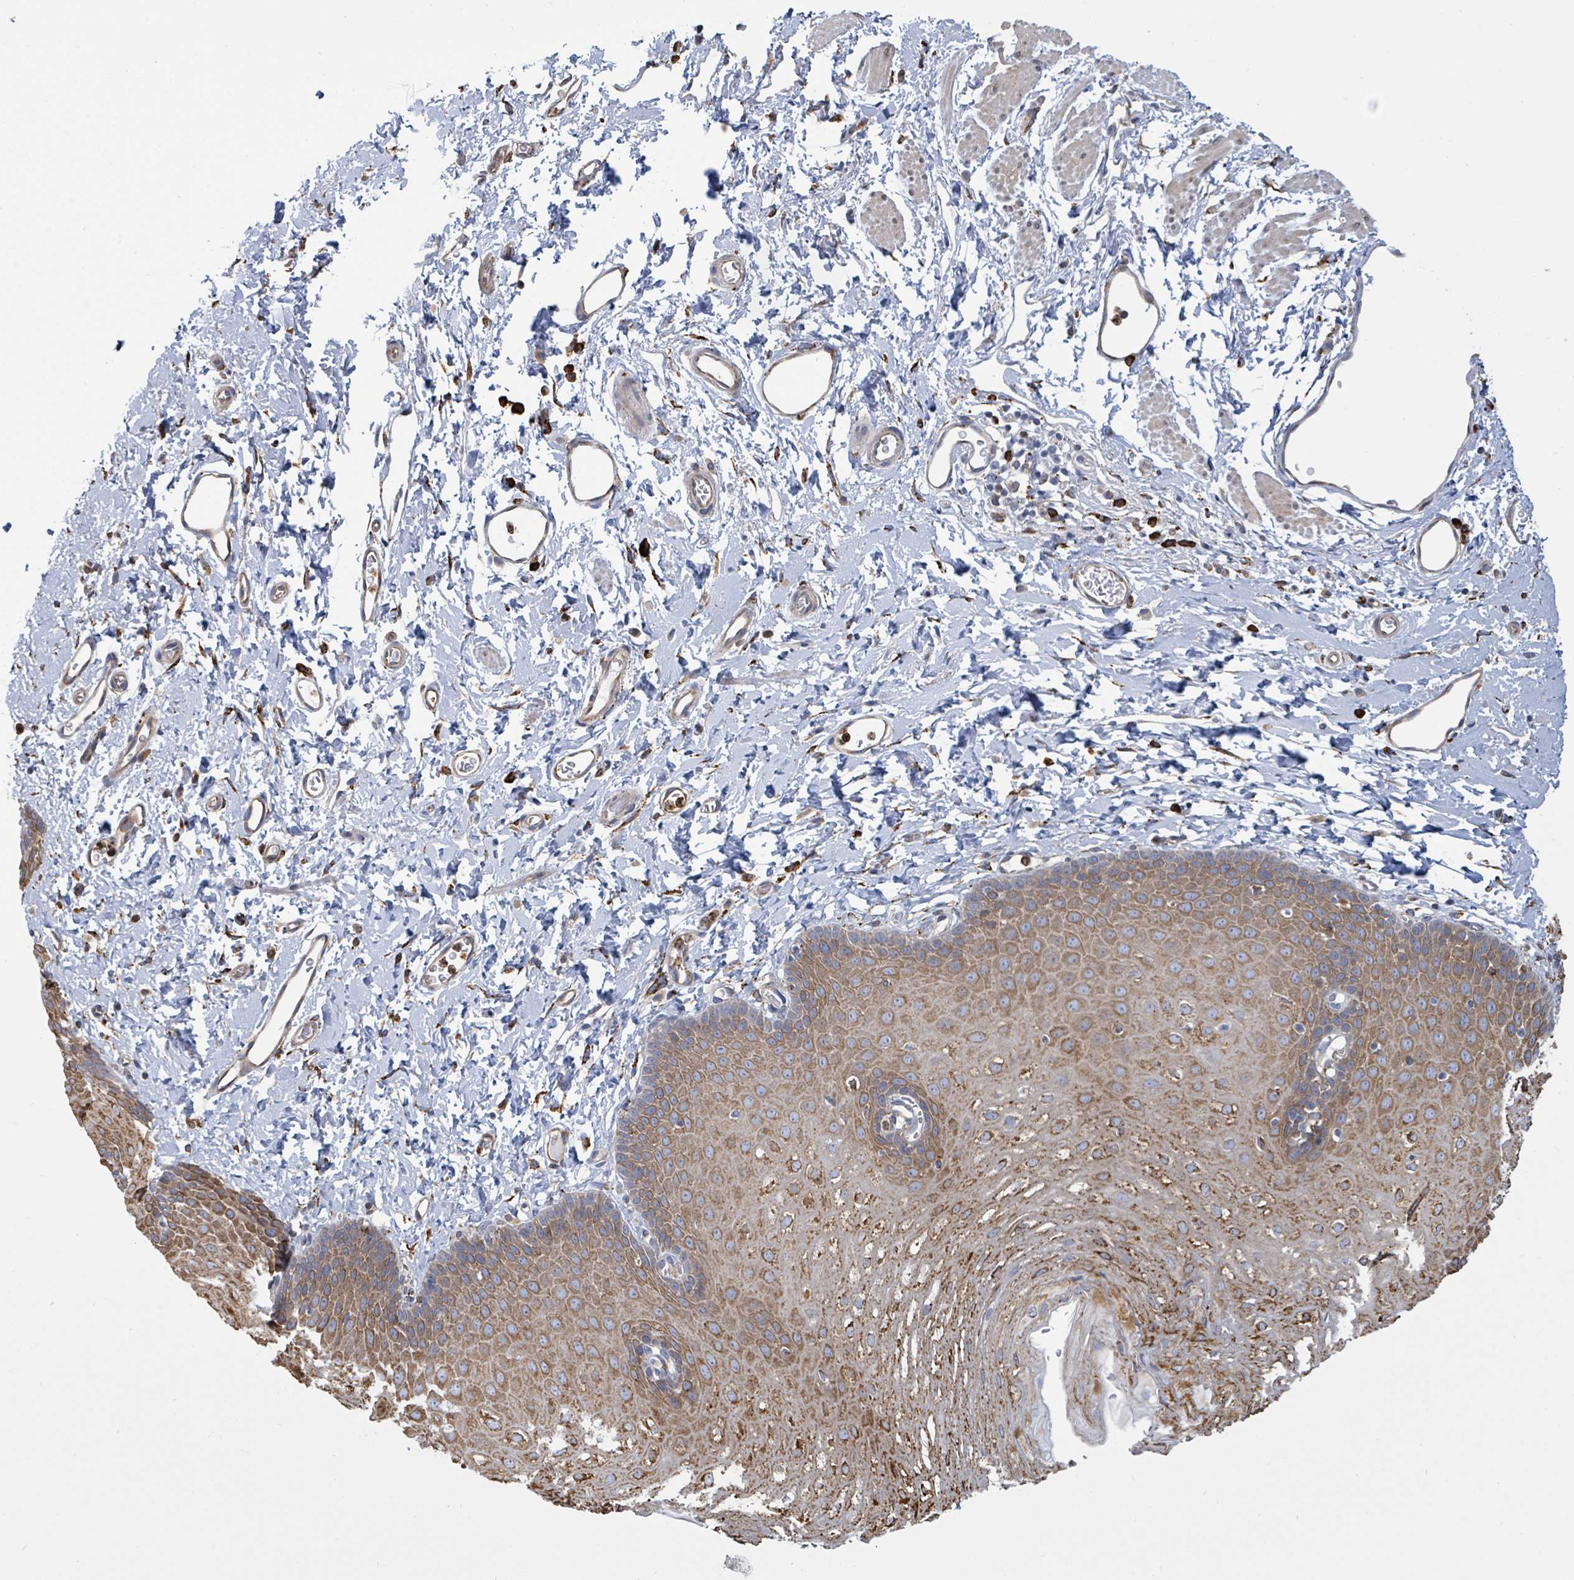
{"staining": {"intensity": "moderate", "quantity": ">75%", "location": "cytoplasmic/membranous"}, "tissue": "esophagus", "cell_type": "Squamous epithelial cells", "image_type": "normal", "snomed": [{"axis": "morphology", "description": "Normal tissue, NOS"}, {"axis": "topography", "description": "Esophagus"}], "caption": "The photomicrograph reveals staining of benign esophagus, revealing moderate cytoplasmic/membranous protein staining (brown color) within squamous epithelial cells. (DAB (3,3'-diaminobenzidine) = brown stain, brightfield microscopy at high magnification).", "gene": "RFPL4AL1", "patient": {"sex": "male", "age": 70}}